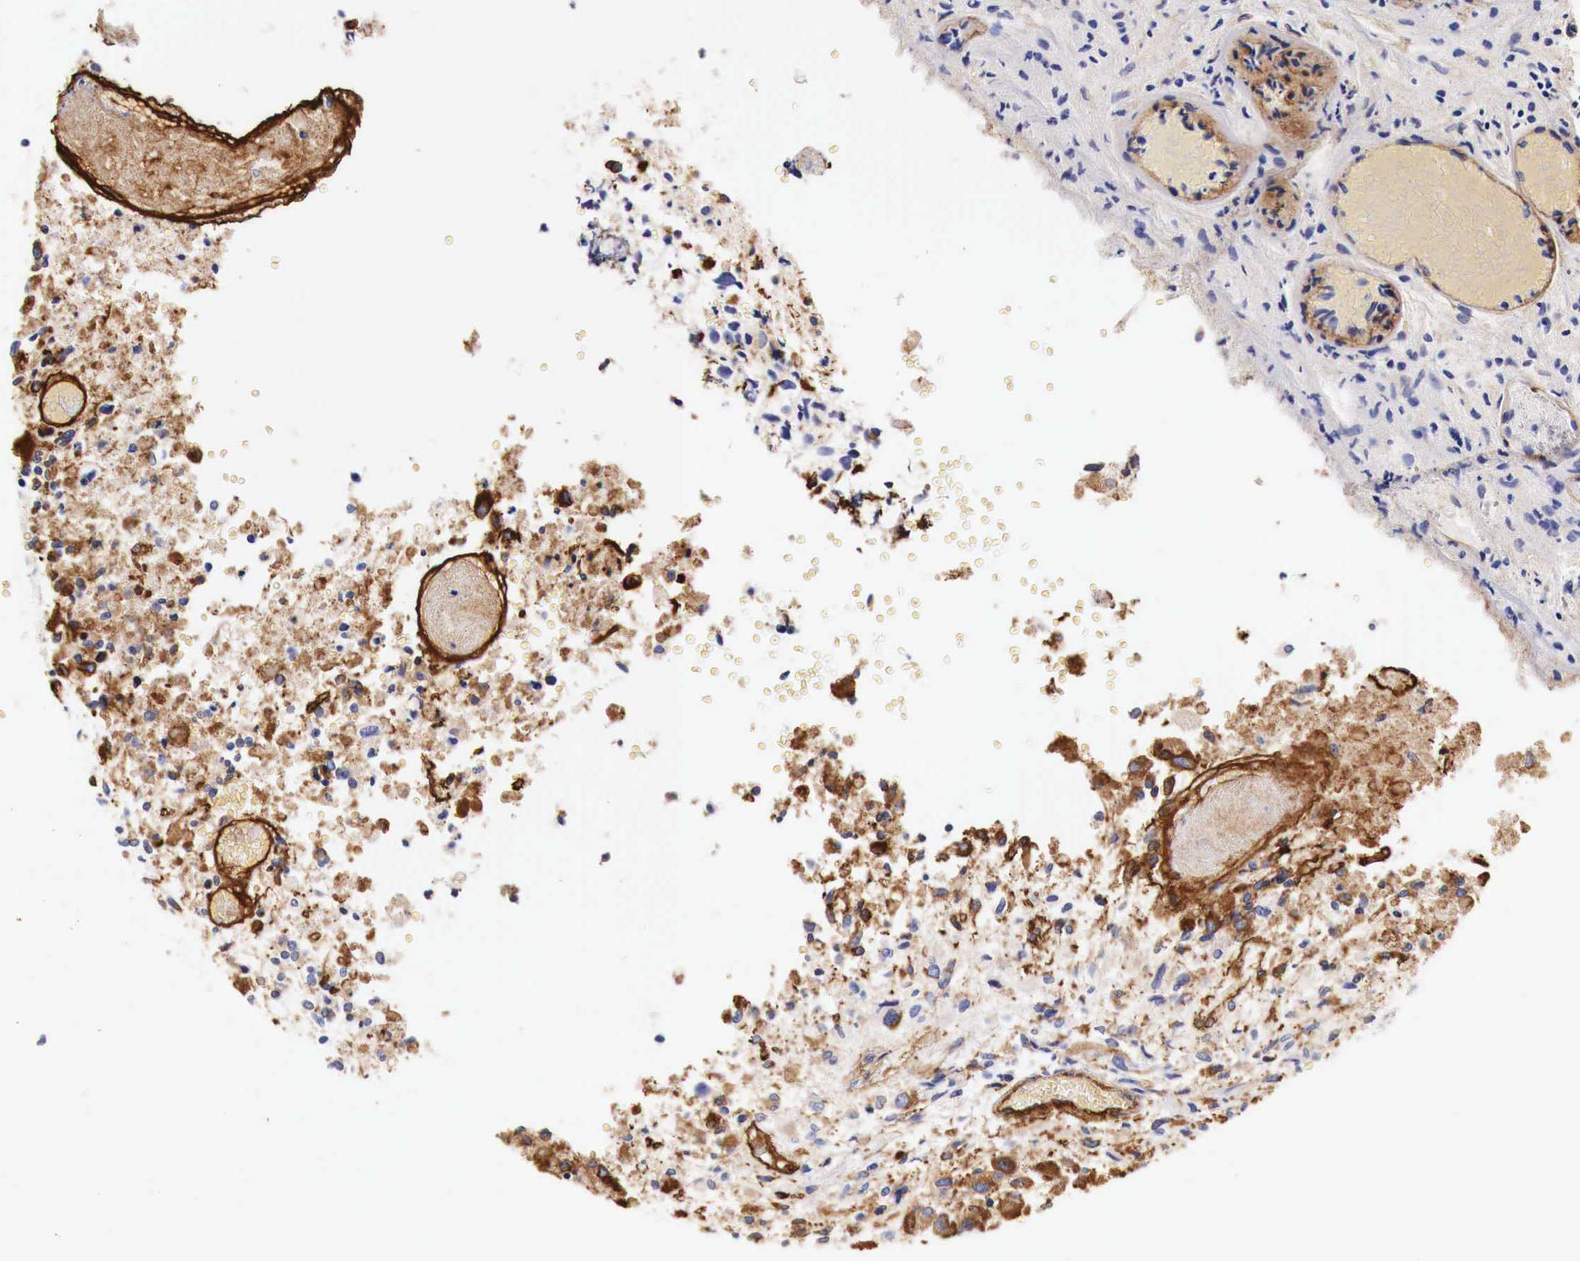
{"staining": {"intensity": "negative", "quantity": "none", "location": "none"}, "tissue": "glioma", "cell_type": "Tumor cells", "image_type": "cancer", "snomed": [{"axis": "morphology", "description": "Glioma, malignant, High grade"}, {"axis": "topography", "description": "Brain"}], "caption": "DAB immunohistochemical staining of human malignant high-grade glioma displays no significant staining in tumor cells.", "gene": "LAMB2", "patient": {"sex": "male", "age": 69}}